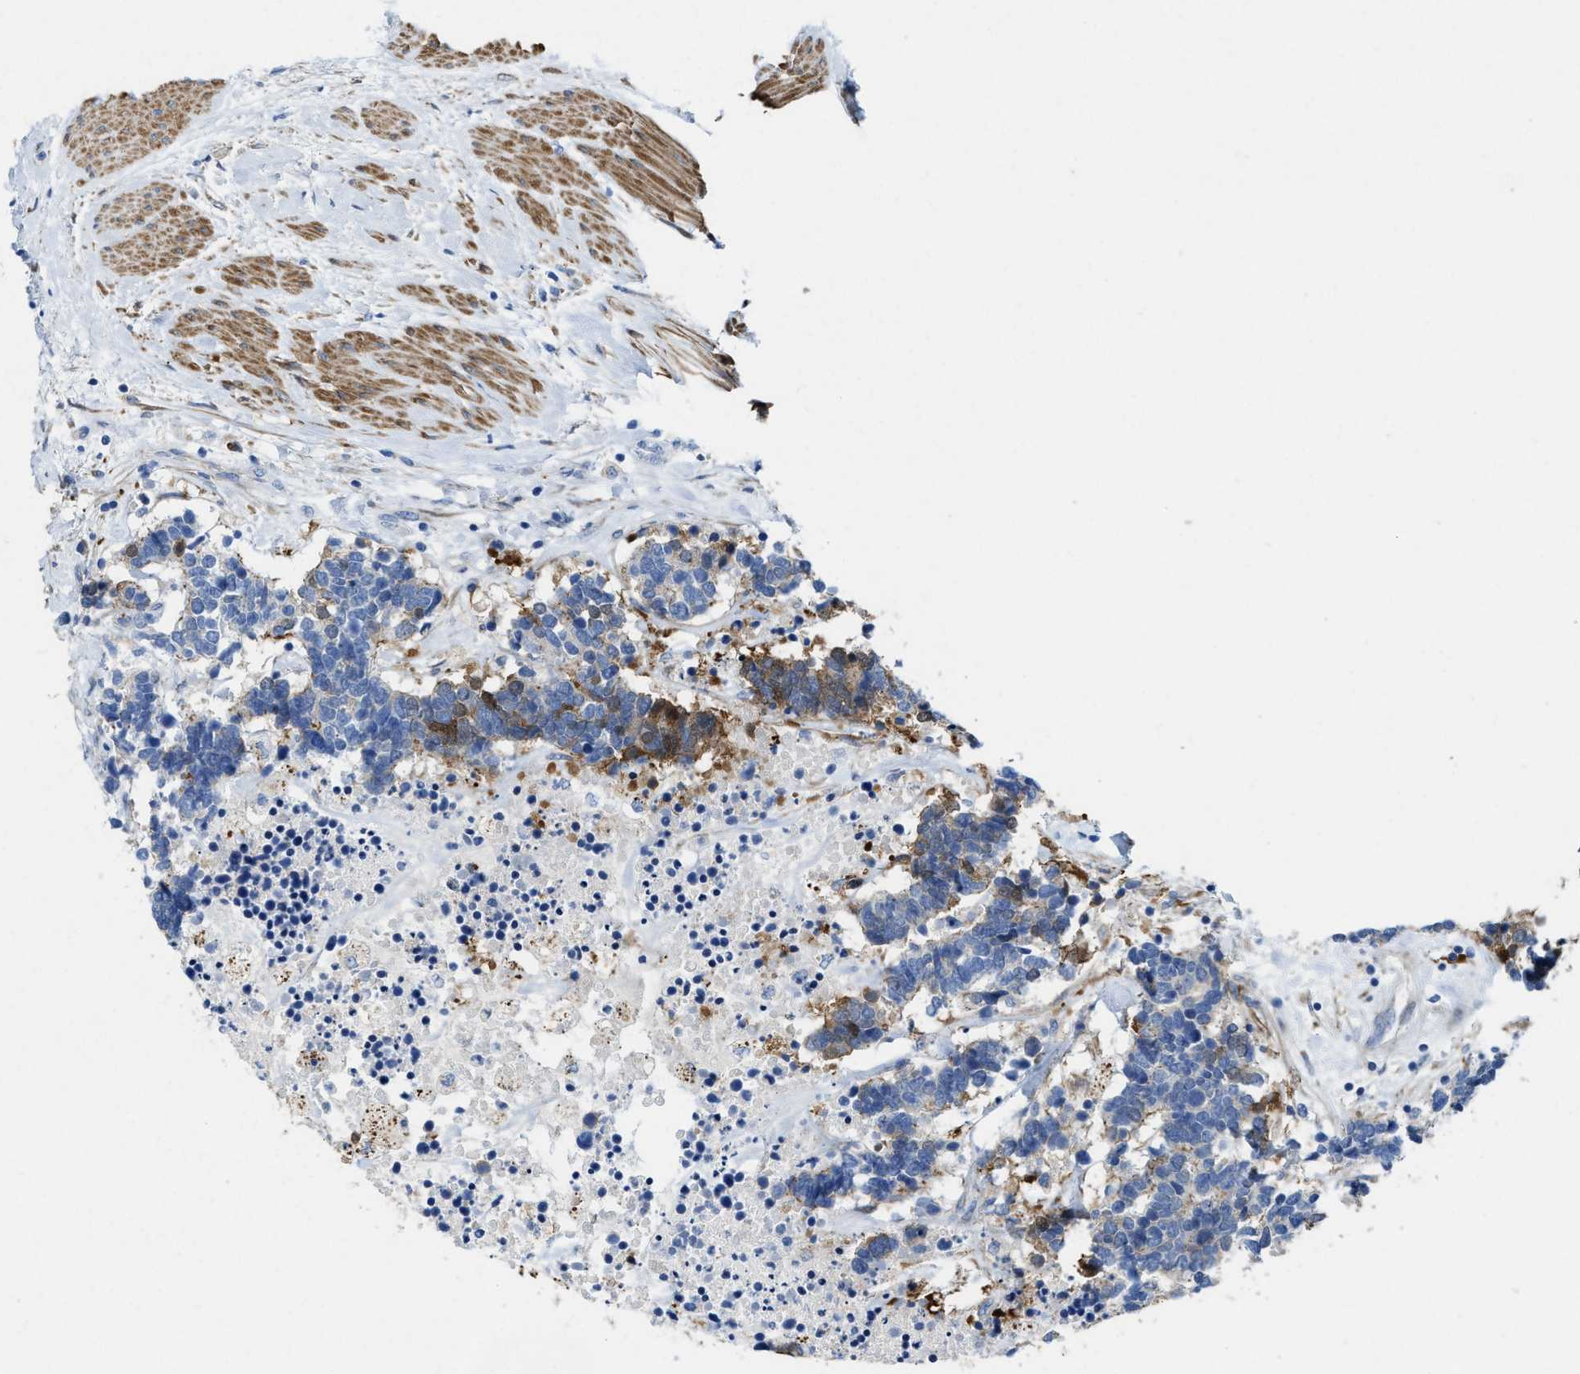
{"staining": {"intensity": "moderate", "quantity": "<25%", "location": "cytoplasmic/membranous"}, "tissue": "carcinoid", "cell_type": "Tumor cells", "image_type": "cancer", "snomed": [{"axis": "morphology", "description": "Carcinoma, NOS"}, {"axis": "morphology", "description": "Carcinoid, malignant, NOS"}, {"axis": "topography", "description": "Urinary bladder"}], "caption": "Carcinoma stained for a protein displays moderate cytoplasmic/membranous positivity in tumor cells.", "gene": "ASS1", "patient": {"sex": "male", "age": 57}}